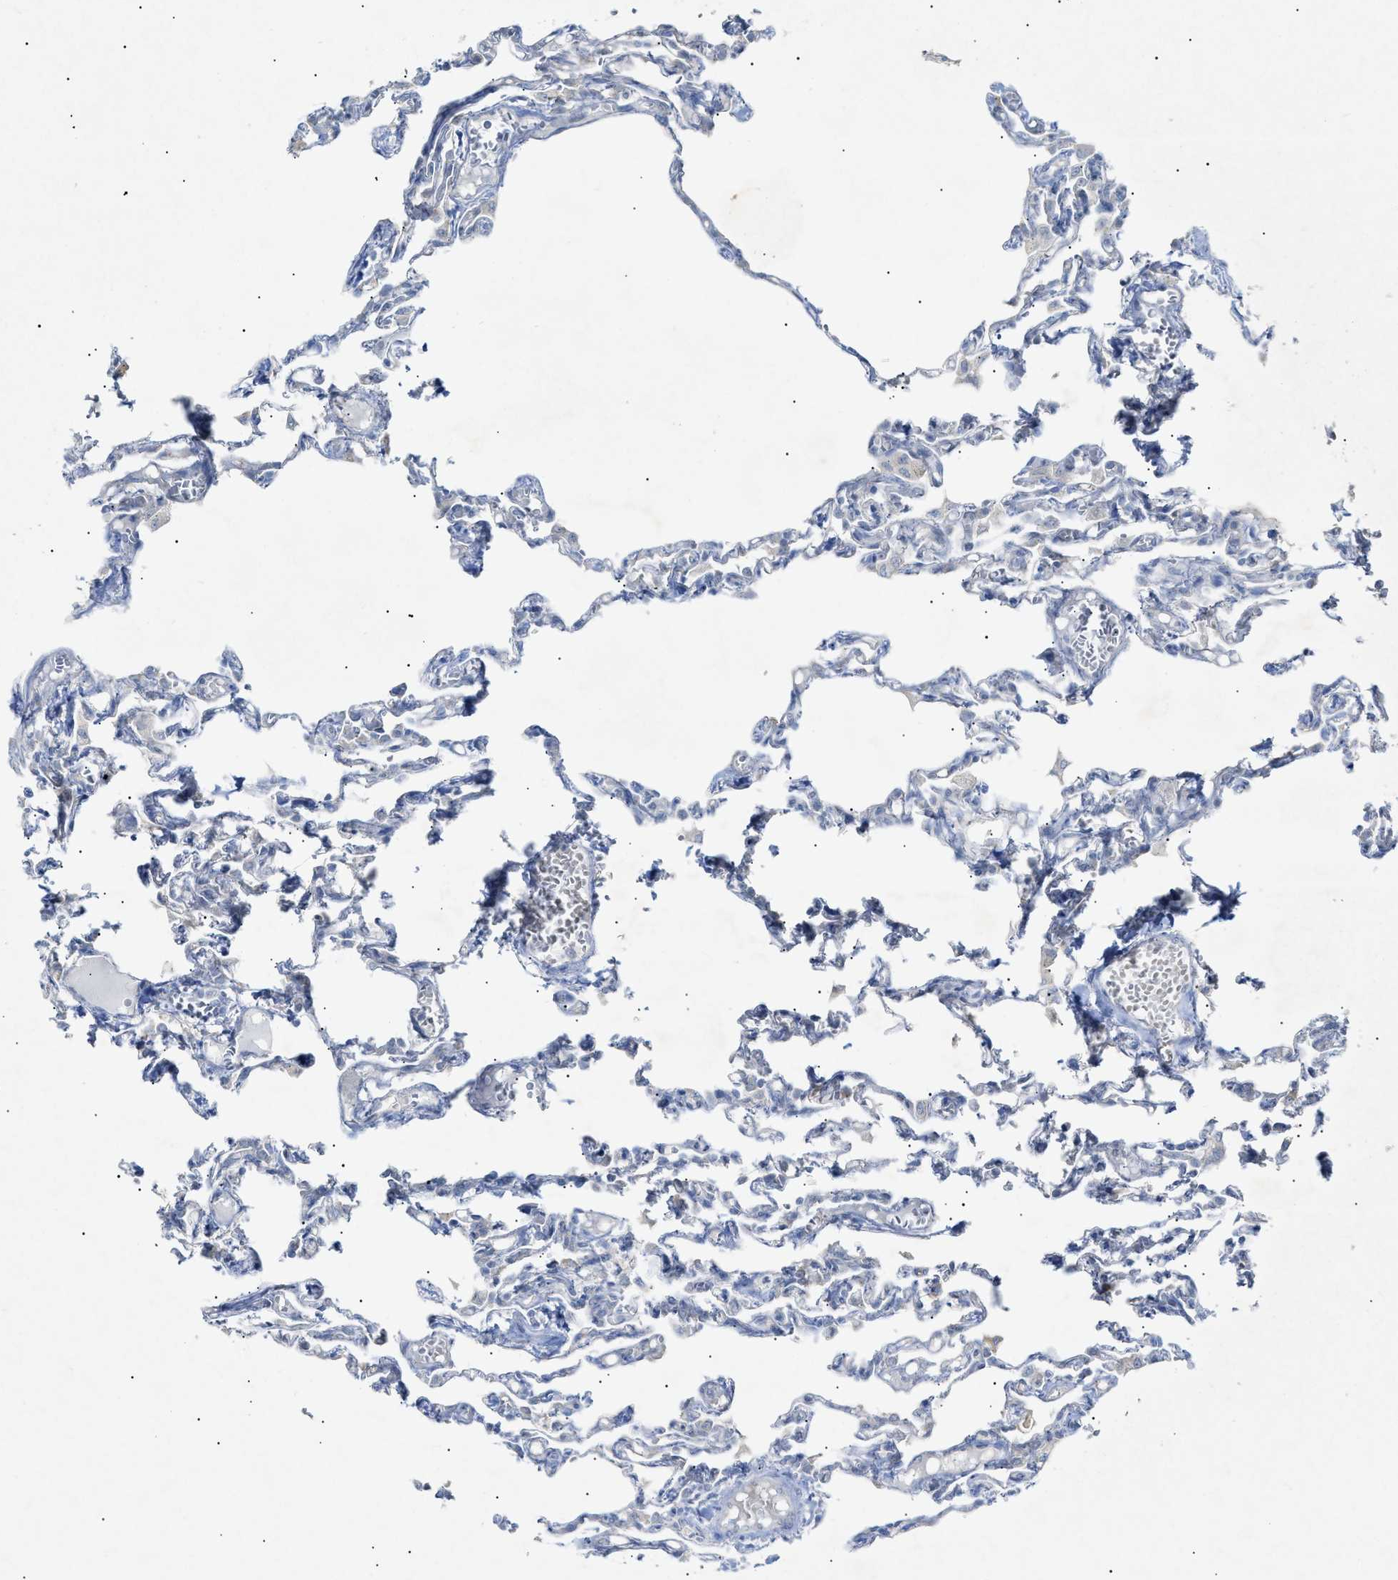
{"staining": {"intensity": "negative", "quantity": "none", "location": "none"}, "tissue": "lung", "cell_type": "Alveolar cells", "image_type": "normal", "snomed": [{"axis": "morphology", "description": "Normal tissue, NOS"}, {"axis": "topography", "description": "Lung"}], "caption": "The IHC photomicrograph has no significant staining in alveolar cells of lung. (DAB immunohistochemistry (IHC), high magnification).", "gene": "SLC25A31", "patient": {"sex": "male", "age": 21}}